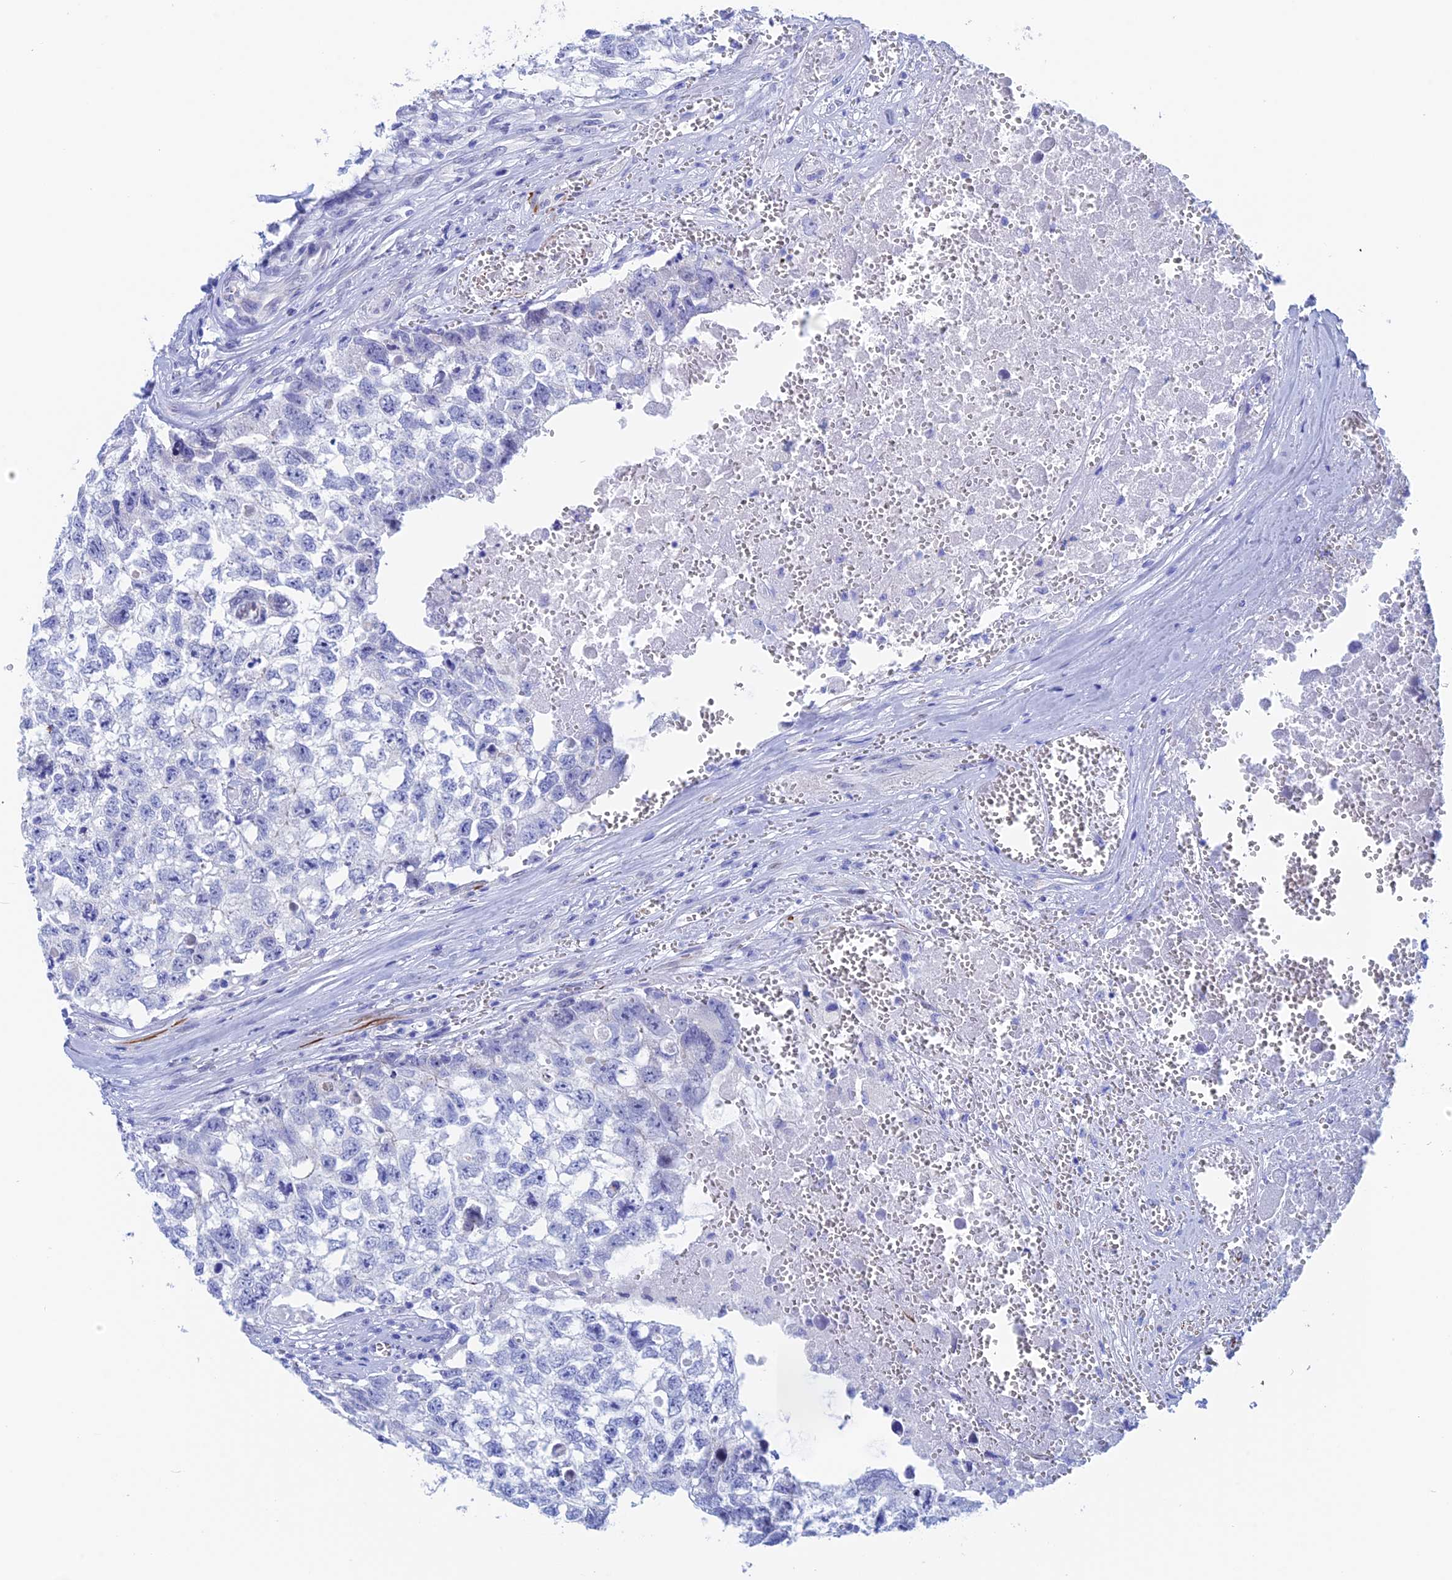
{"staining": {"intensity": "negative", "quantity": "none", "location": "none"}, "tissue": "testis cancer", "cell_type": "Tumor cells", "image_type": "cancer", "snomed": [{"axis": "morphology", "description": "Seminoma, NOS"}, {"axis": "morphology", "description": "Carcinoma, Embryonal, NOS"}, {"axis": "topography", "description": "Testis"}], "caption": "IHC histopathology image of seminoma (testis) stained for a protein (brown), which shows no positivity in tumor cells.", "gene": "WDR83", "patient": {"sex": "male", "age": 29}}